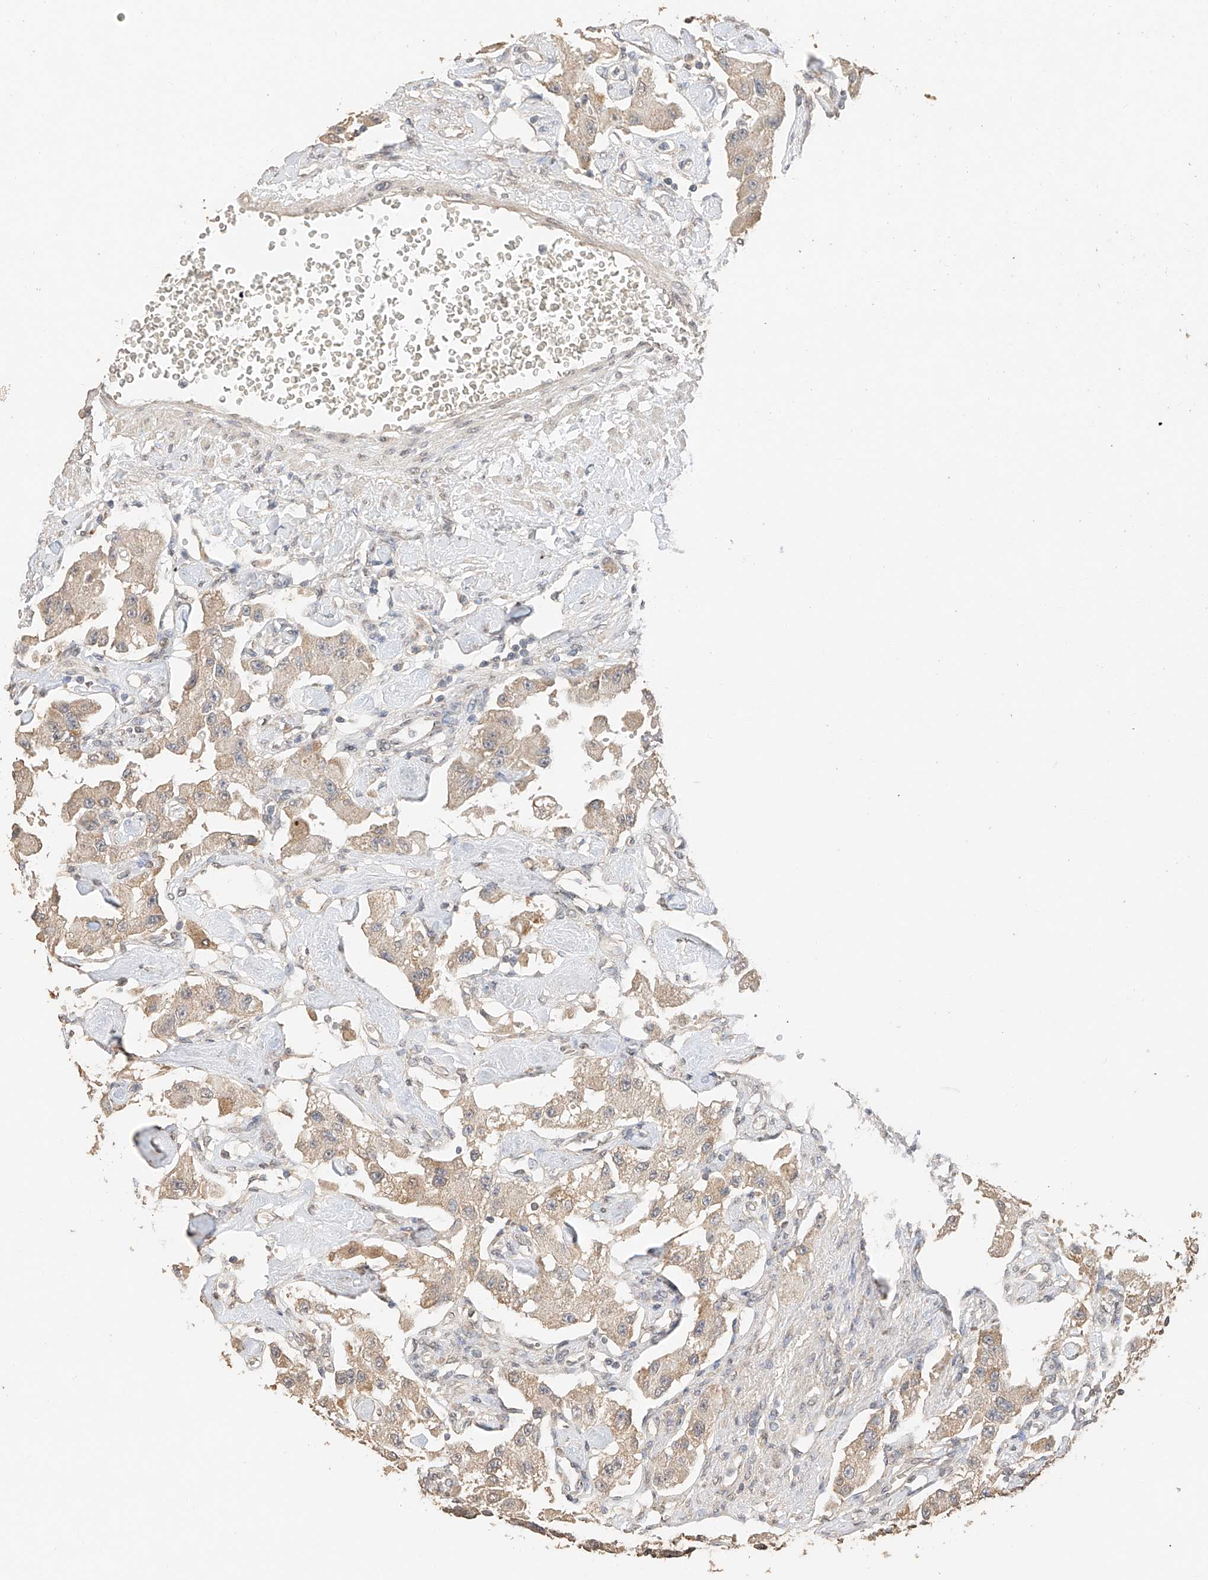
{"staining": {"intensity": "weak", "quantity": "25%-75%", "location": "cytoplasmic/membranous"}, "tissue": "carcinoid", "cell_type": "Tumor cells", "image_type": "cancer", "snomed": [{"axis": "morphology", "description": "Carcinoid, malignant, NOS"}, {"axis": "topography", "description": "Pancreas"}], "caption": "Immunohistochemistry (IHC) of carcinoid (malignant) demonstrates low levels of weak cytoplasmic/membranous expression in approximately 25%-75% of tumor cells.", "gene": "IL22RA2", "patient": {"sex": "male", "age": 41}}